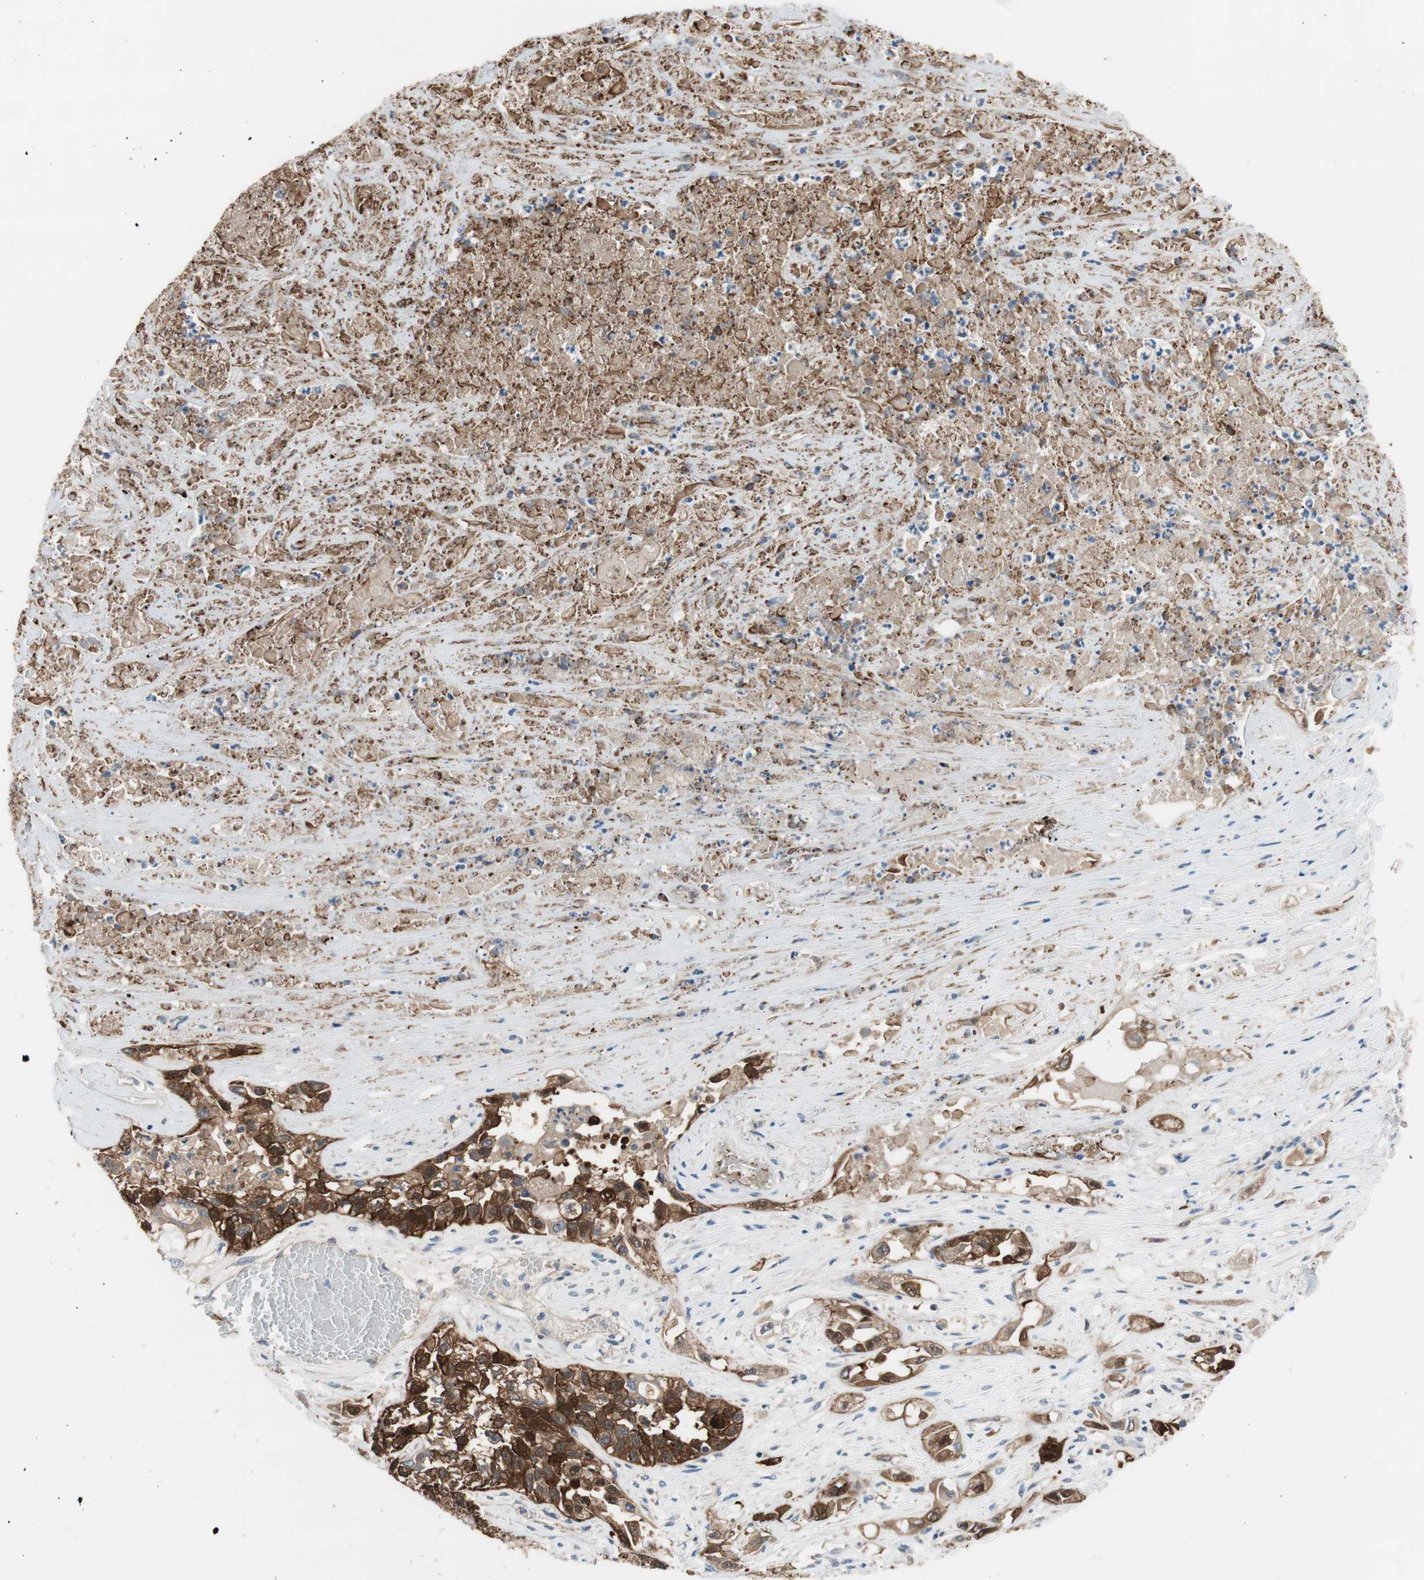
{"staining": {"intensity": "strong", "quantity": ">75%", "location": "cytoplasmic/membranous"}, "tissue": "lung cancer", "cell_type": "Tumor cells", "image_type": "cancer", "snomed": [{"axis": "morphology", "description": "Squamous cell carcinoma, NOS"}, {"axis": "topography", "description": "Lung"}], "caption": "The immunohistochemical stain highlights strong cytoplasmic/membranous expression in tumor cells of squamous cell carcinoma (lung) tissue. (brown staining indicates protein expression, while blue staining denotes nuclei).", "gene": "CALML3", "patient": {"sex": "male", "age": 71}}